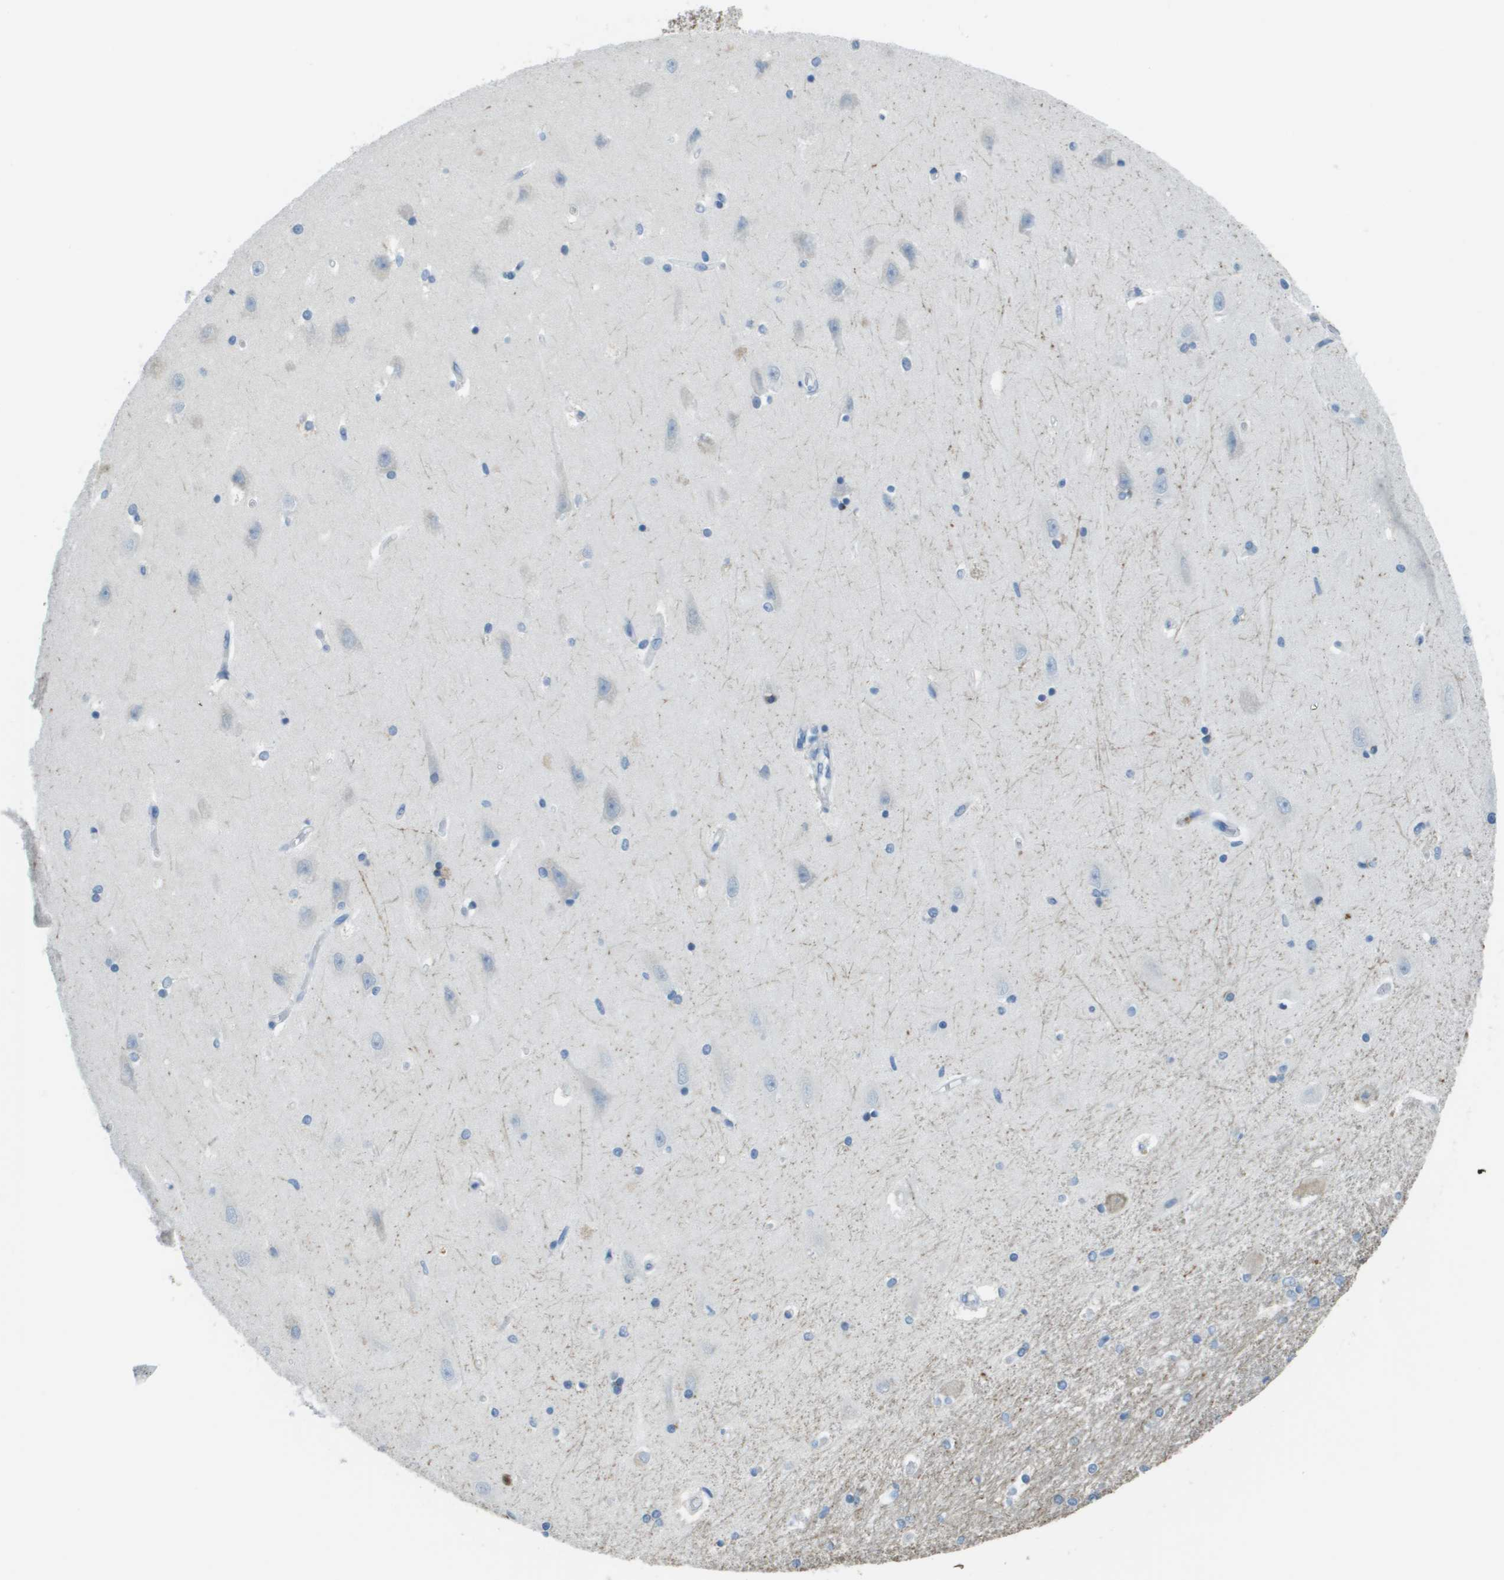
{"staining": {"intensity": "negative", "quantity": "none", "location": "none"}, "tissue": "hippocampus", "cell_type": "Glial cells", "image_type": "normal", "snomed": [{"axis": "morphology", "description": "Normal tissue, NOS"}, {"axis": "topography", "description": "Hippocampus"}], "caption": "Immunohistochemistry (IHC) photomicrograph of normal hippocampus: hippocampus stained with DAB (3,3'-diaminobenzidine) demonstrates no significant protein positivity in glial cells. Brightfield microscopy of immunohistochemistry stained with DAB (brown) and hematoxylin (blue), captured at high magnification.", "gene": "PTGDR2", "patient": {"sex": "male", "age": 45}}